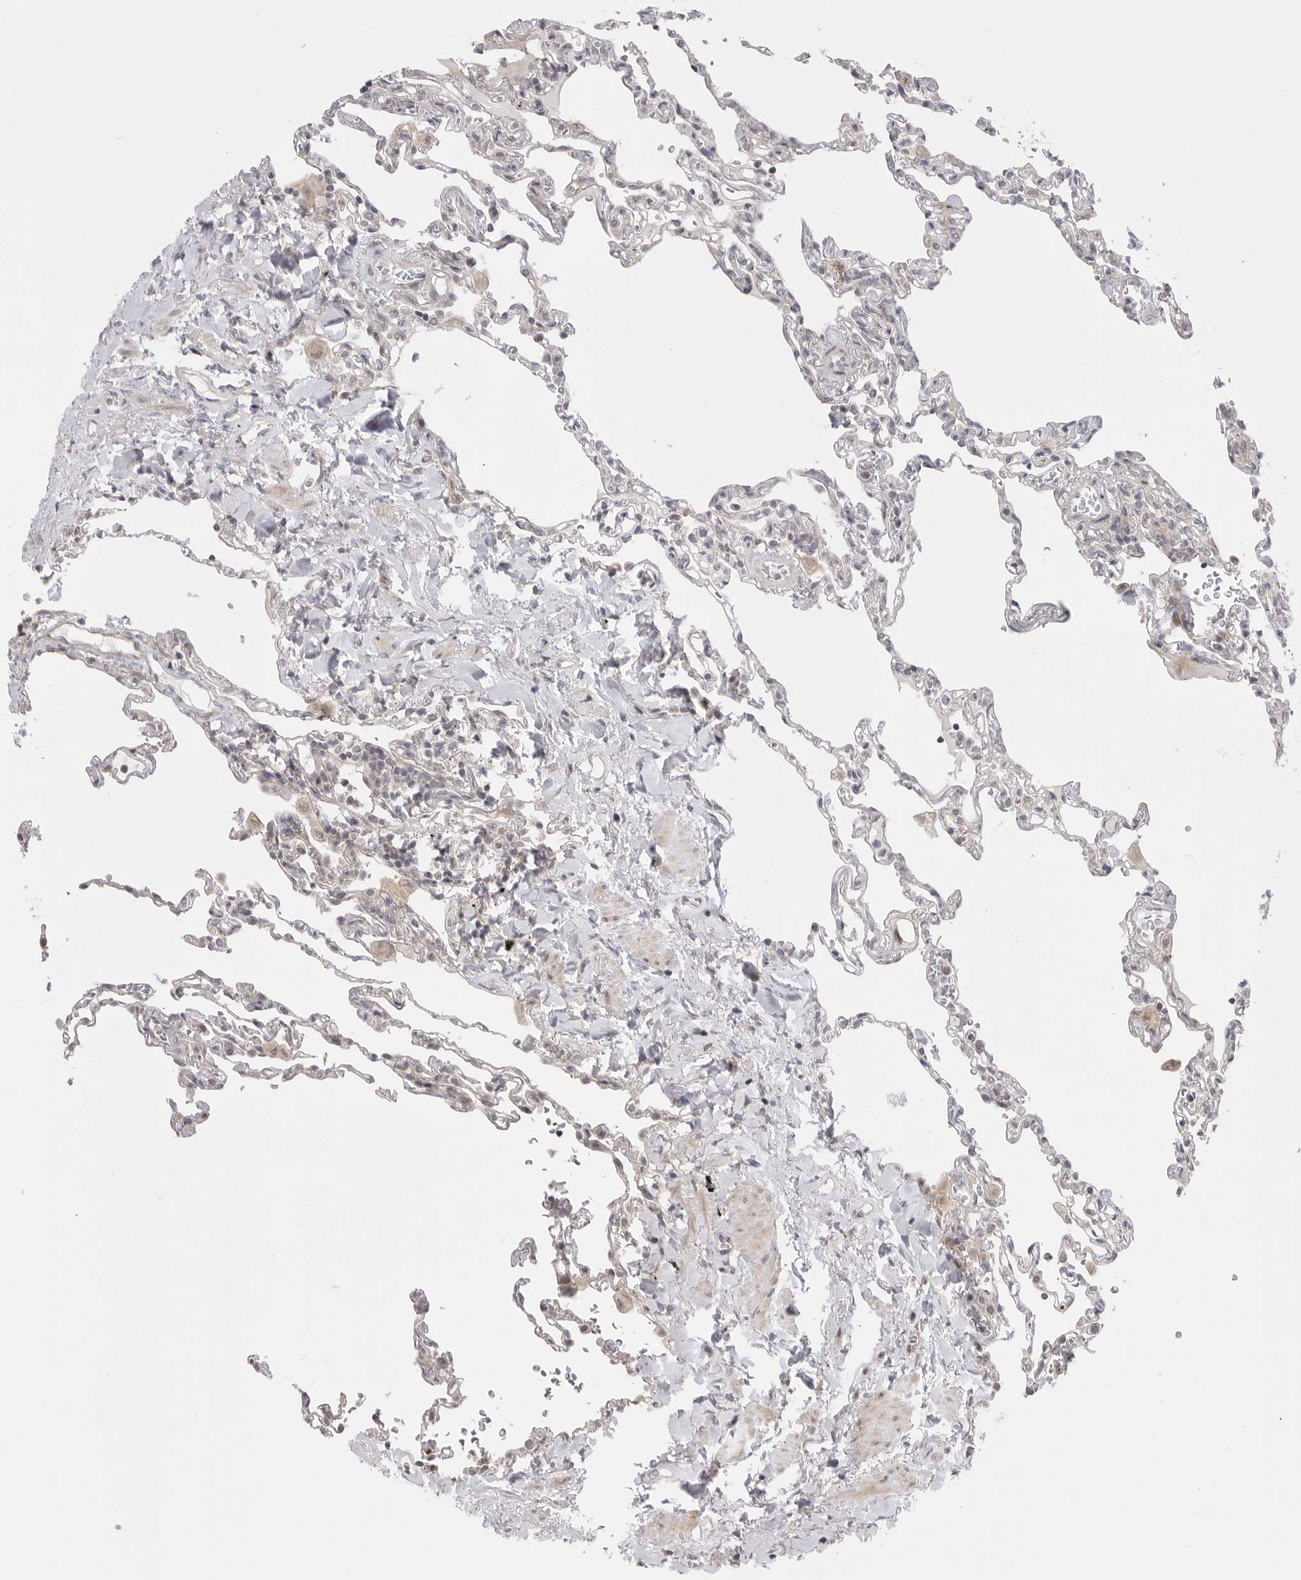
{"staining": {"intensity": "negative", "quantity": "none", "location": "none"}, "tissue": "lung", "cell_type": "Alveolar cells", "image_type": "normal", "snomed": [{"axis": "morphology", "description": "Normal tissue, NOS"}, {"axis": "topography", "description": "Lung"}], "caption": "There is no significant positivity in alveolar cells of lung. (DAB immunohistochemistry (IHC) with hematoxylin counter stain).", "gene": "GGT6", "patient": {"sex": "male", "age": 59}}